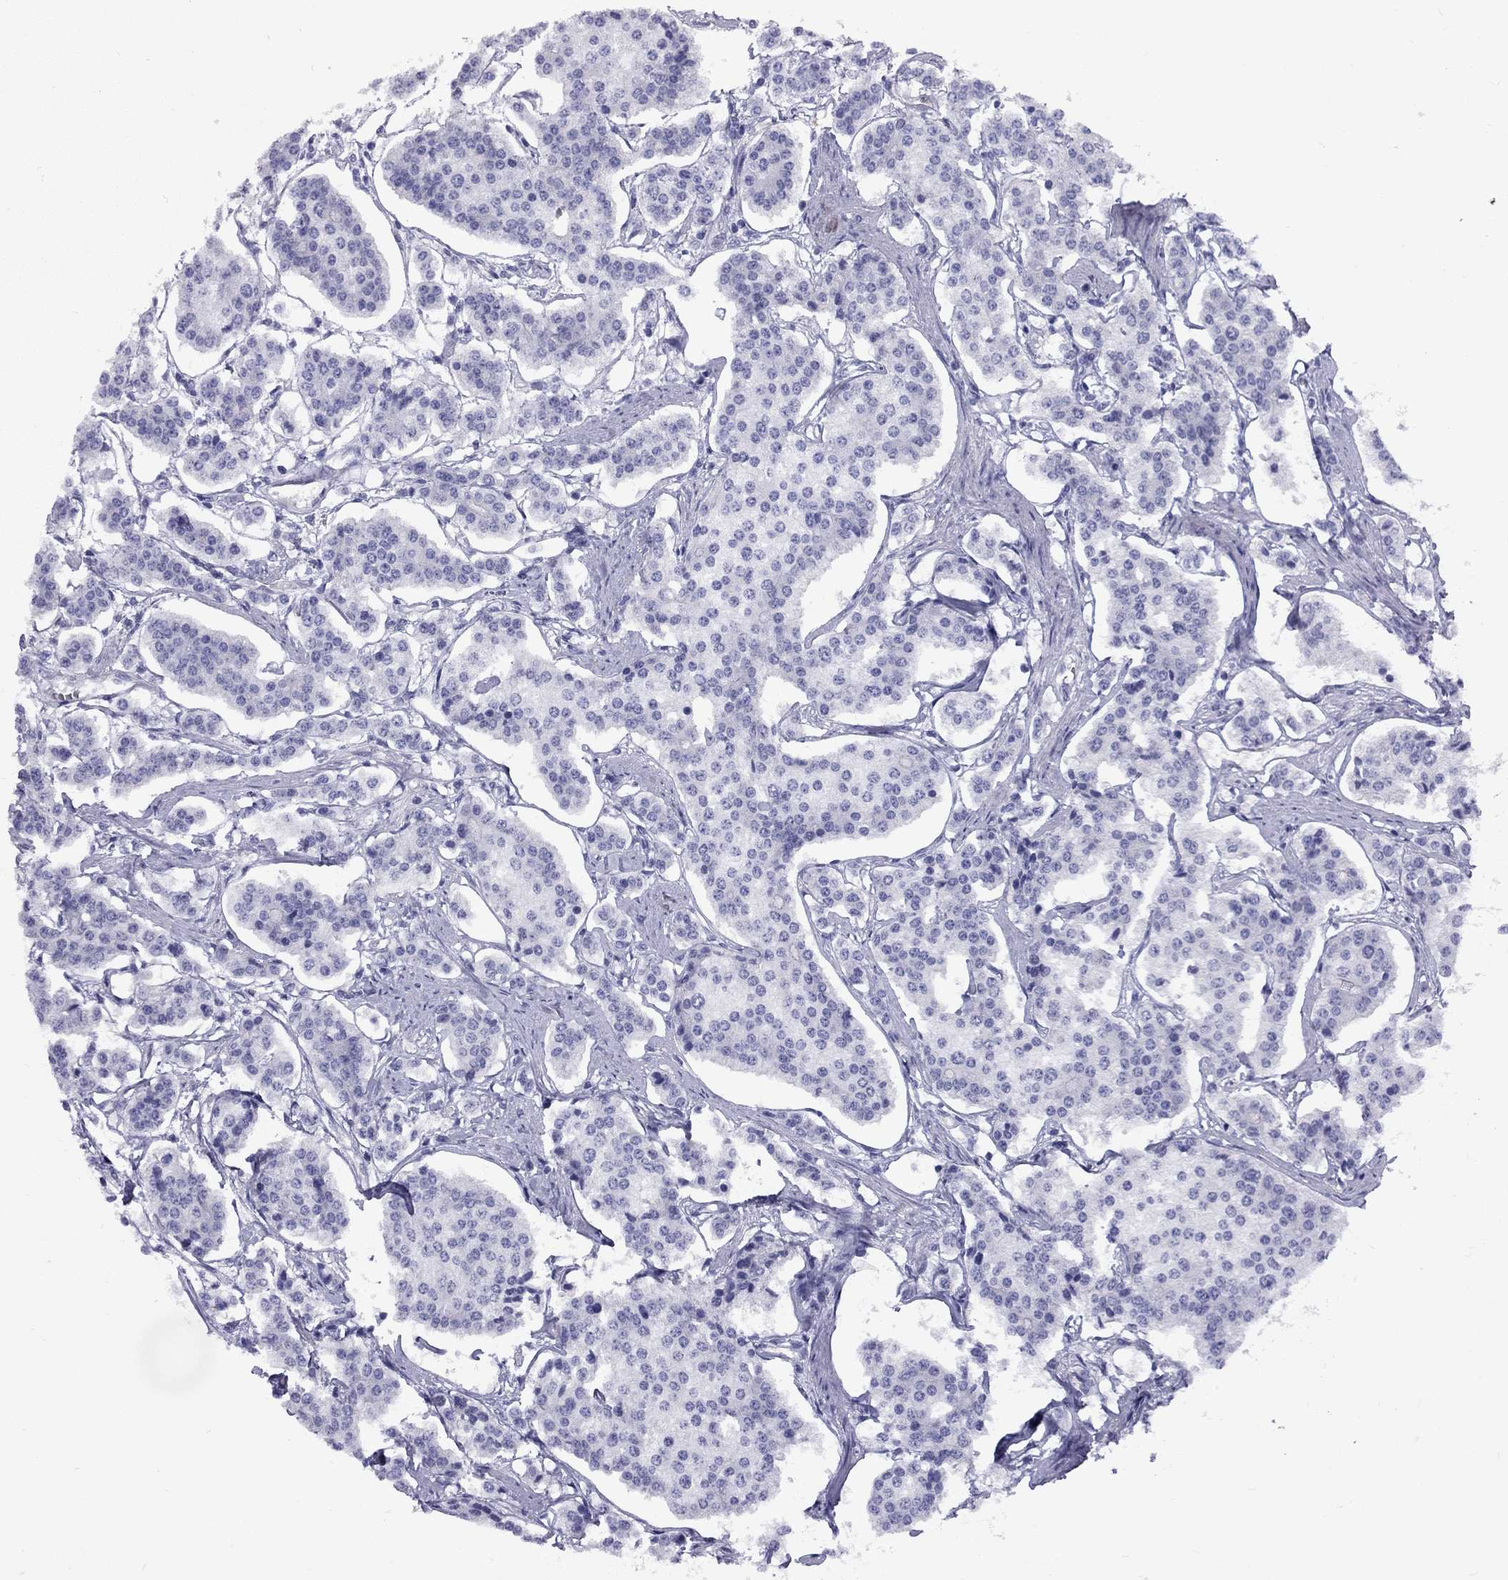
{"staining": {"intensity": "negative", "quantity": "none", "location": "none"}, "tissue": "carcinoid", "cell_type": "Tumor cells", "image_type": "cancer", "snomed": [{"axis": "morphology", "description": "Carcinoid, malignant, NOS"}, {"axis": "topography", "description": "Small intestine"}], "caption": "Carcinoid was stained to show a protein in brown. There is no significant expression in tumor cells. The staining was performed using DAB (3,3'-diaminobenzidine) to visualize the protein expression in brown, while the nuclei were stained in blue with hematoxylin (Magnification: 20x).", "gene": "FSCN3", "patient": {"sex": "female", "age": 65}}